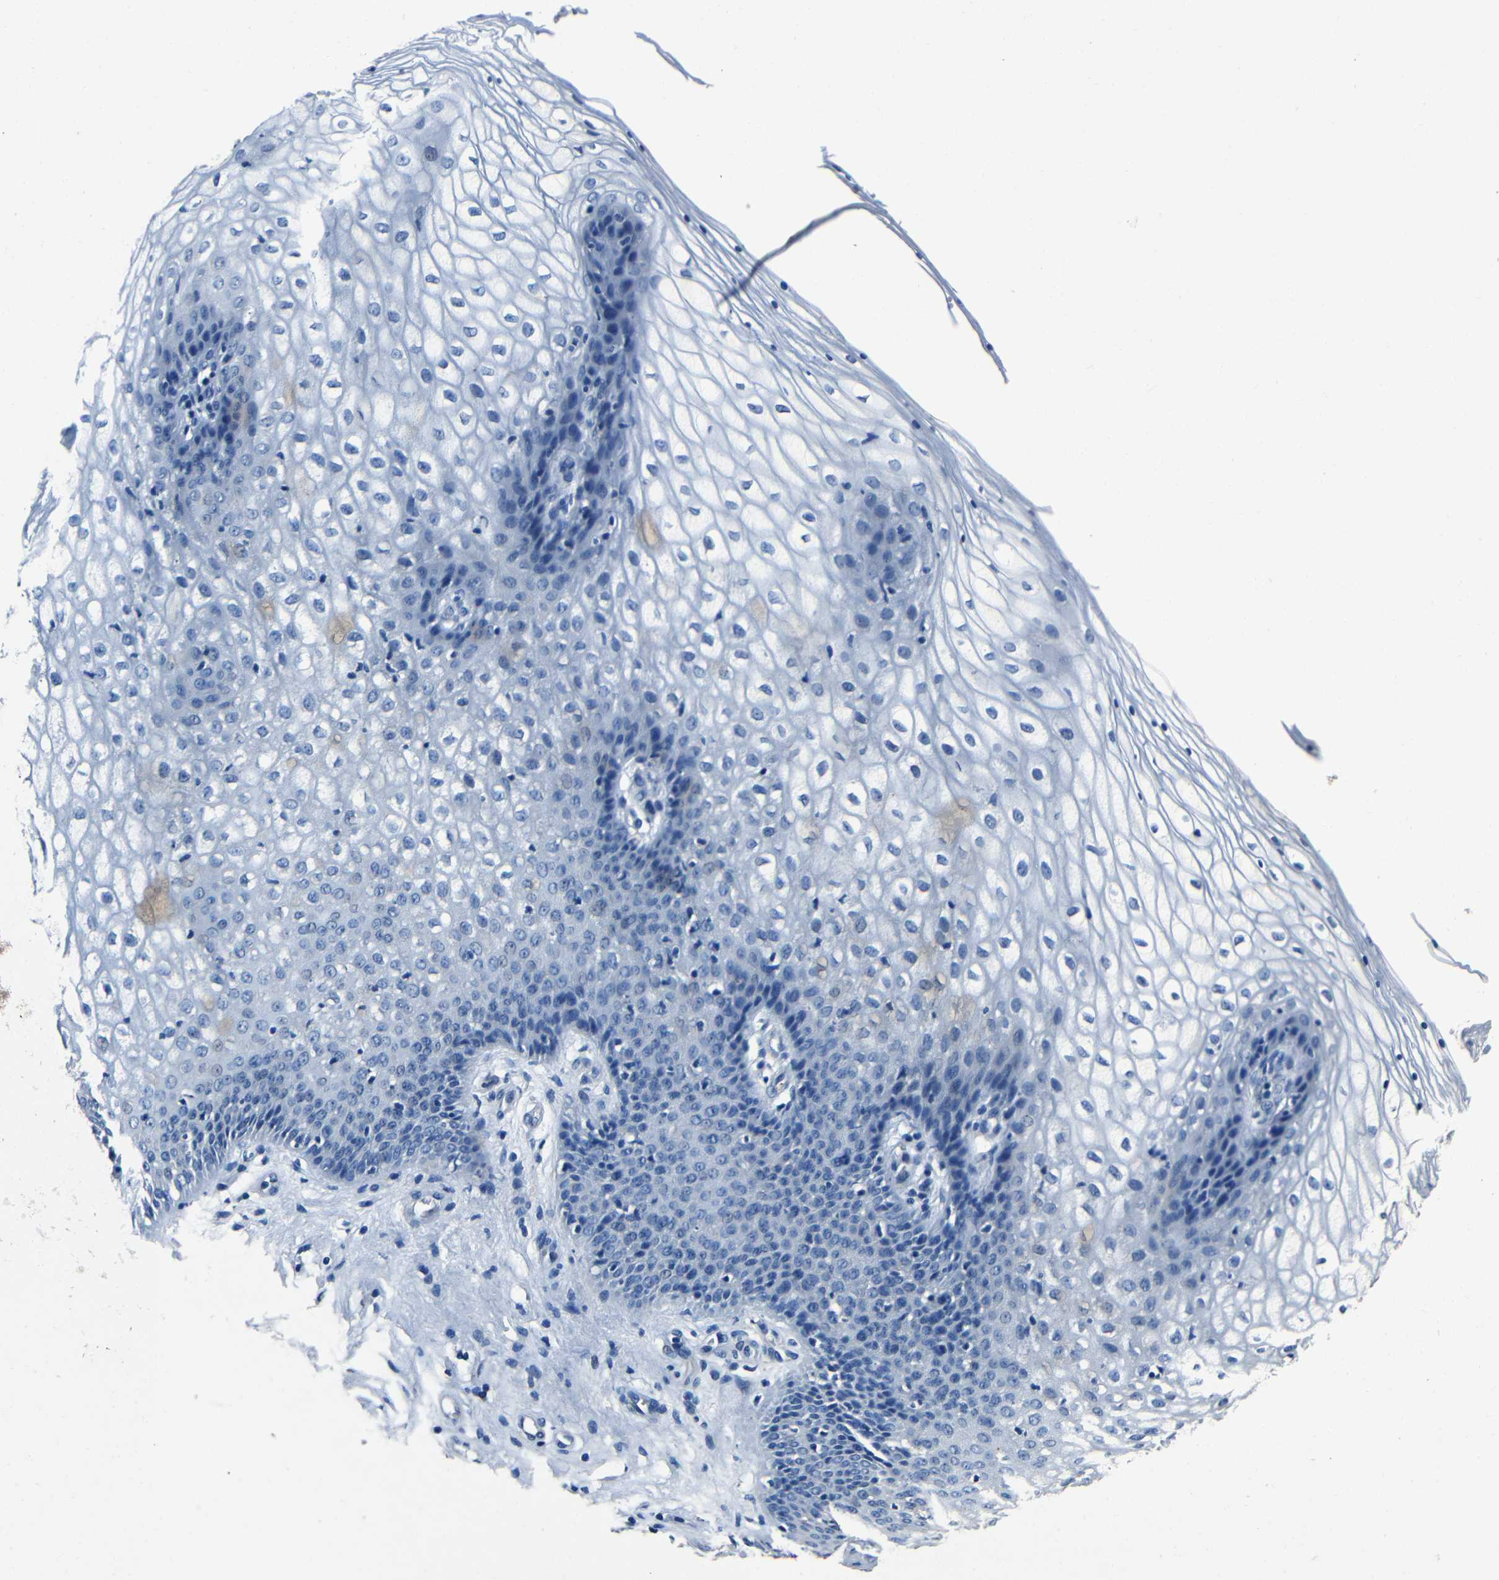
{"staining": {"intensity": "negative", "quantity": "none", "location": "none"}, "tissue": "vagina", "cell_type": "Squamous epithelial cells", "image_type": "normal", "snomed": [{"axis": "morphology", "description": "Normal tissue, NOS"}, {"axis": "topography", "description": "Vagina"}], "caption": "DAB (3,3'-diaminobenzidine) immunohistochemical staining of benign vagina displays no significant staining in squamous epithelial cells.", "gene": "NCMAP", "patient": {"sex": "female", "age": 34}}